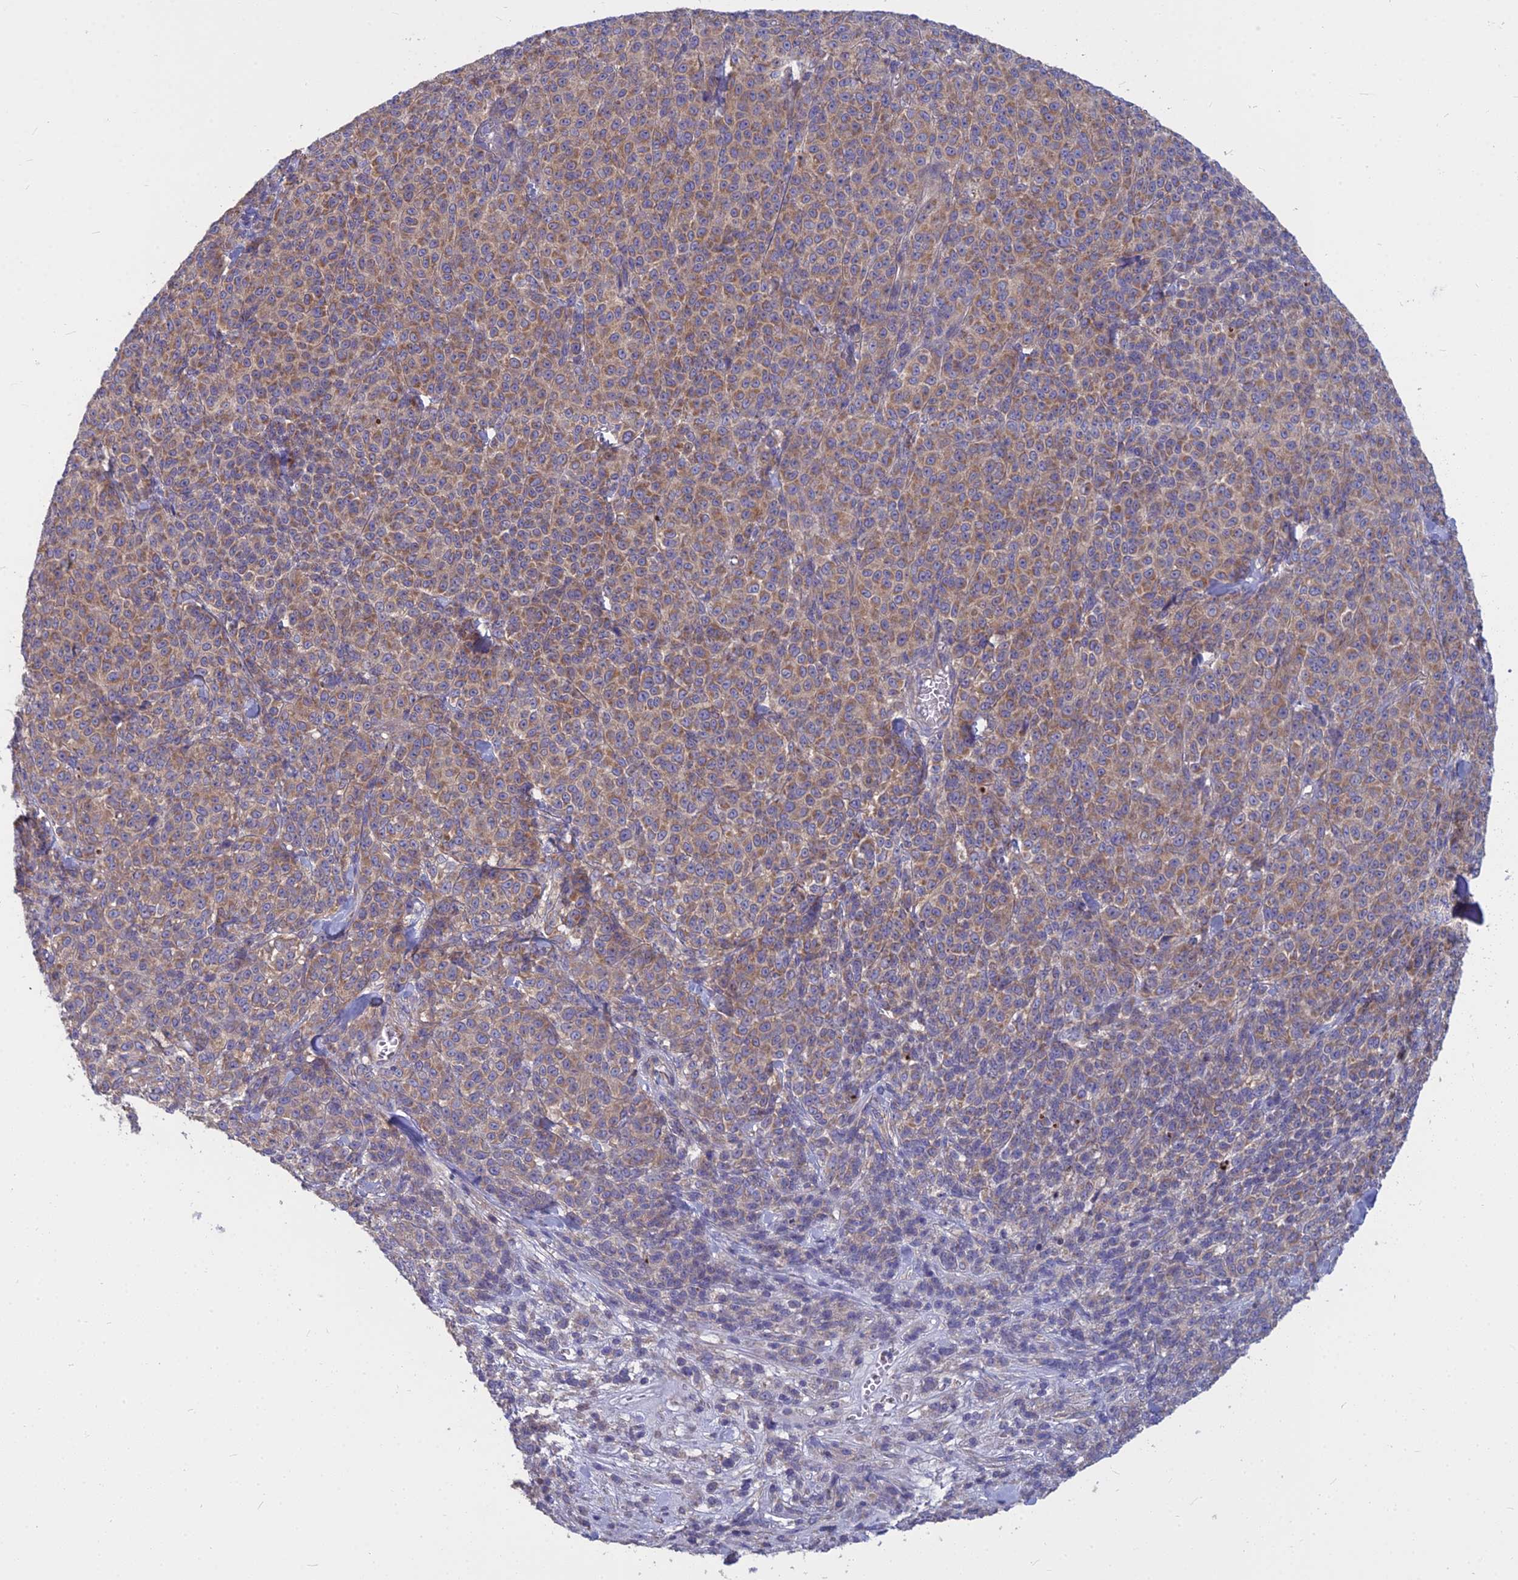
{"staining": {"intensity": "moderate", "quantity": ">75%", "location": "cytoplasmic/membranous"}, "tissue": "melanoma", "cell_type": "Tumor cells", "image_type": "cancer", "snomed": [{"axis": "morphology", "description": "Normal tissue, NOS"}, {"axis": "morphology", "description": "Malignant melanoma, NOS"}, {"axis": "topography", "description": "Skin"}], "caption": "Approximately >75% of tumor cells in human malignant melanoma display moderate cytoplasmic/membranous protein positivity as visualized by brown immunohistochemical staining.", "gene": "COX20", "patient": {"sex": "female", "age": 34}}